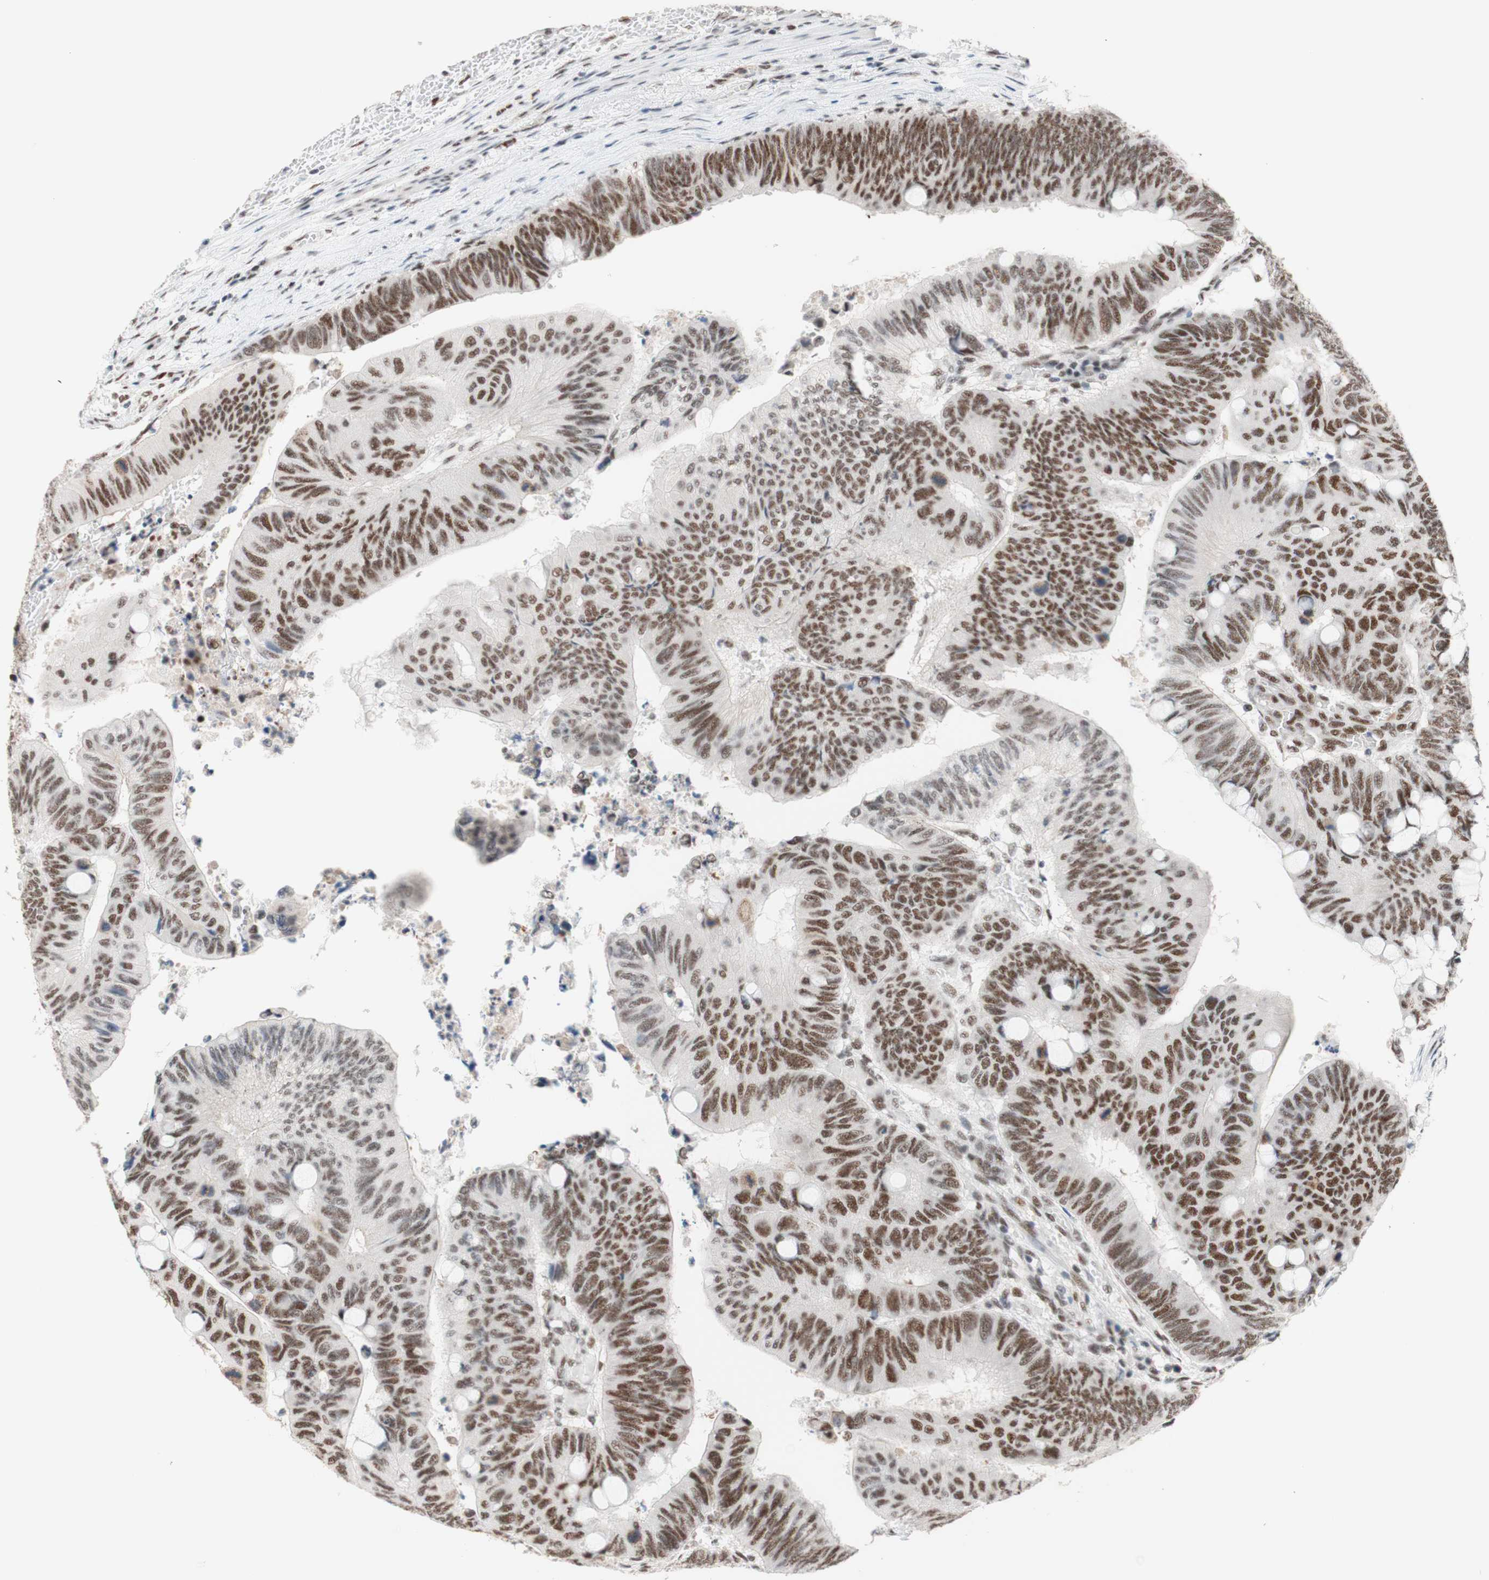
{"staining": {"intensity": "moderate", "quantity": ">75%", "location": "nuclear"}, "tissue": "colorectal cancer", "cell_type": "Tumor cells", "image_type": "cancer", "snomed": [{"axis": "morphology", "description": "Normal tissue, NOS"}, {"axis": "morphology", "description": "Adenocarcinoma, NOS"}, {"axis": "topography", "description": "Rectum"}, {"axis": "topography", "description": "Peripheral nerve tissue"}], "caption": "Immunohistochemistry photomicrograph of colorectal cancer stained for a protein (brown), which displays medium levels of moderate nuclear expression in approximately >75% of tumor cells.", "gene": "PRPF19", "patient": {"sex": "male", "age": 92}}